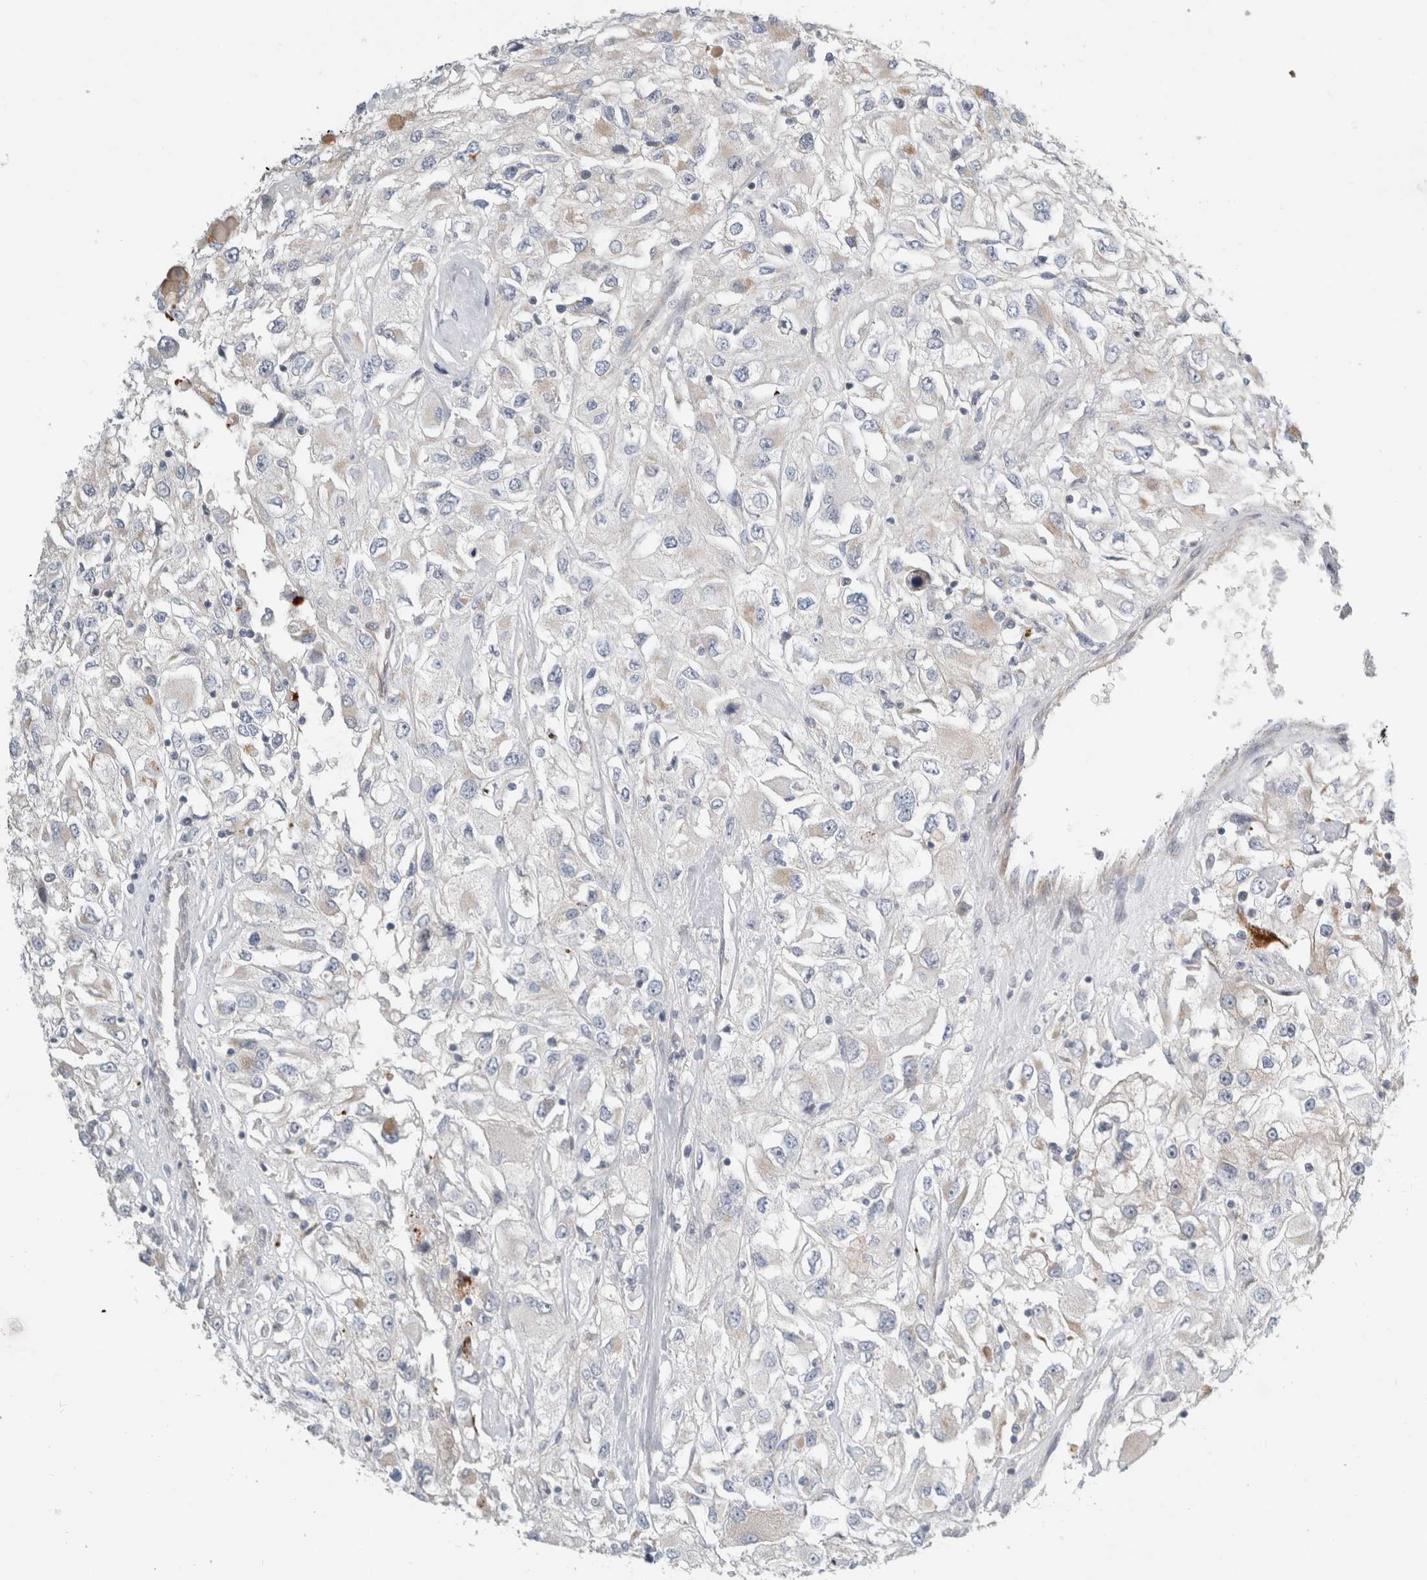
{"staining": {"intensity": "negative", "quantity": "none", "location": "none"}, "tissue": "renal cancer", "cell_type": "Tumor cells", "image_type": "cancer", "snomed": [{"axis": "morphology", "description": "Adenocarcinoma, NOS"}, {"axis": "topography", "description": "Kidney"}], "caption": "Immunohistochemistry photomicrograph of neoplastic tissue: human renal adenocarcinoma stained with DAB shows no significant protein expression in tumor cells.", "gene": "KPNA5", "patient": {"sex": "female", "age": 52}}